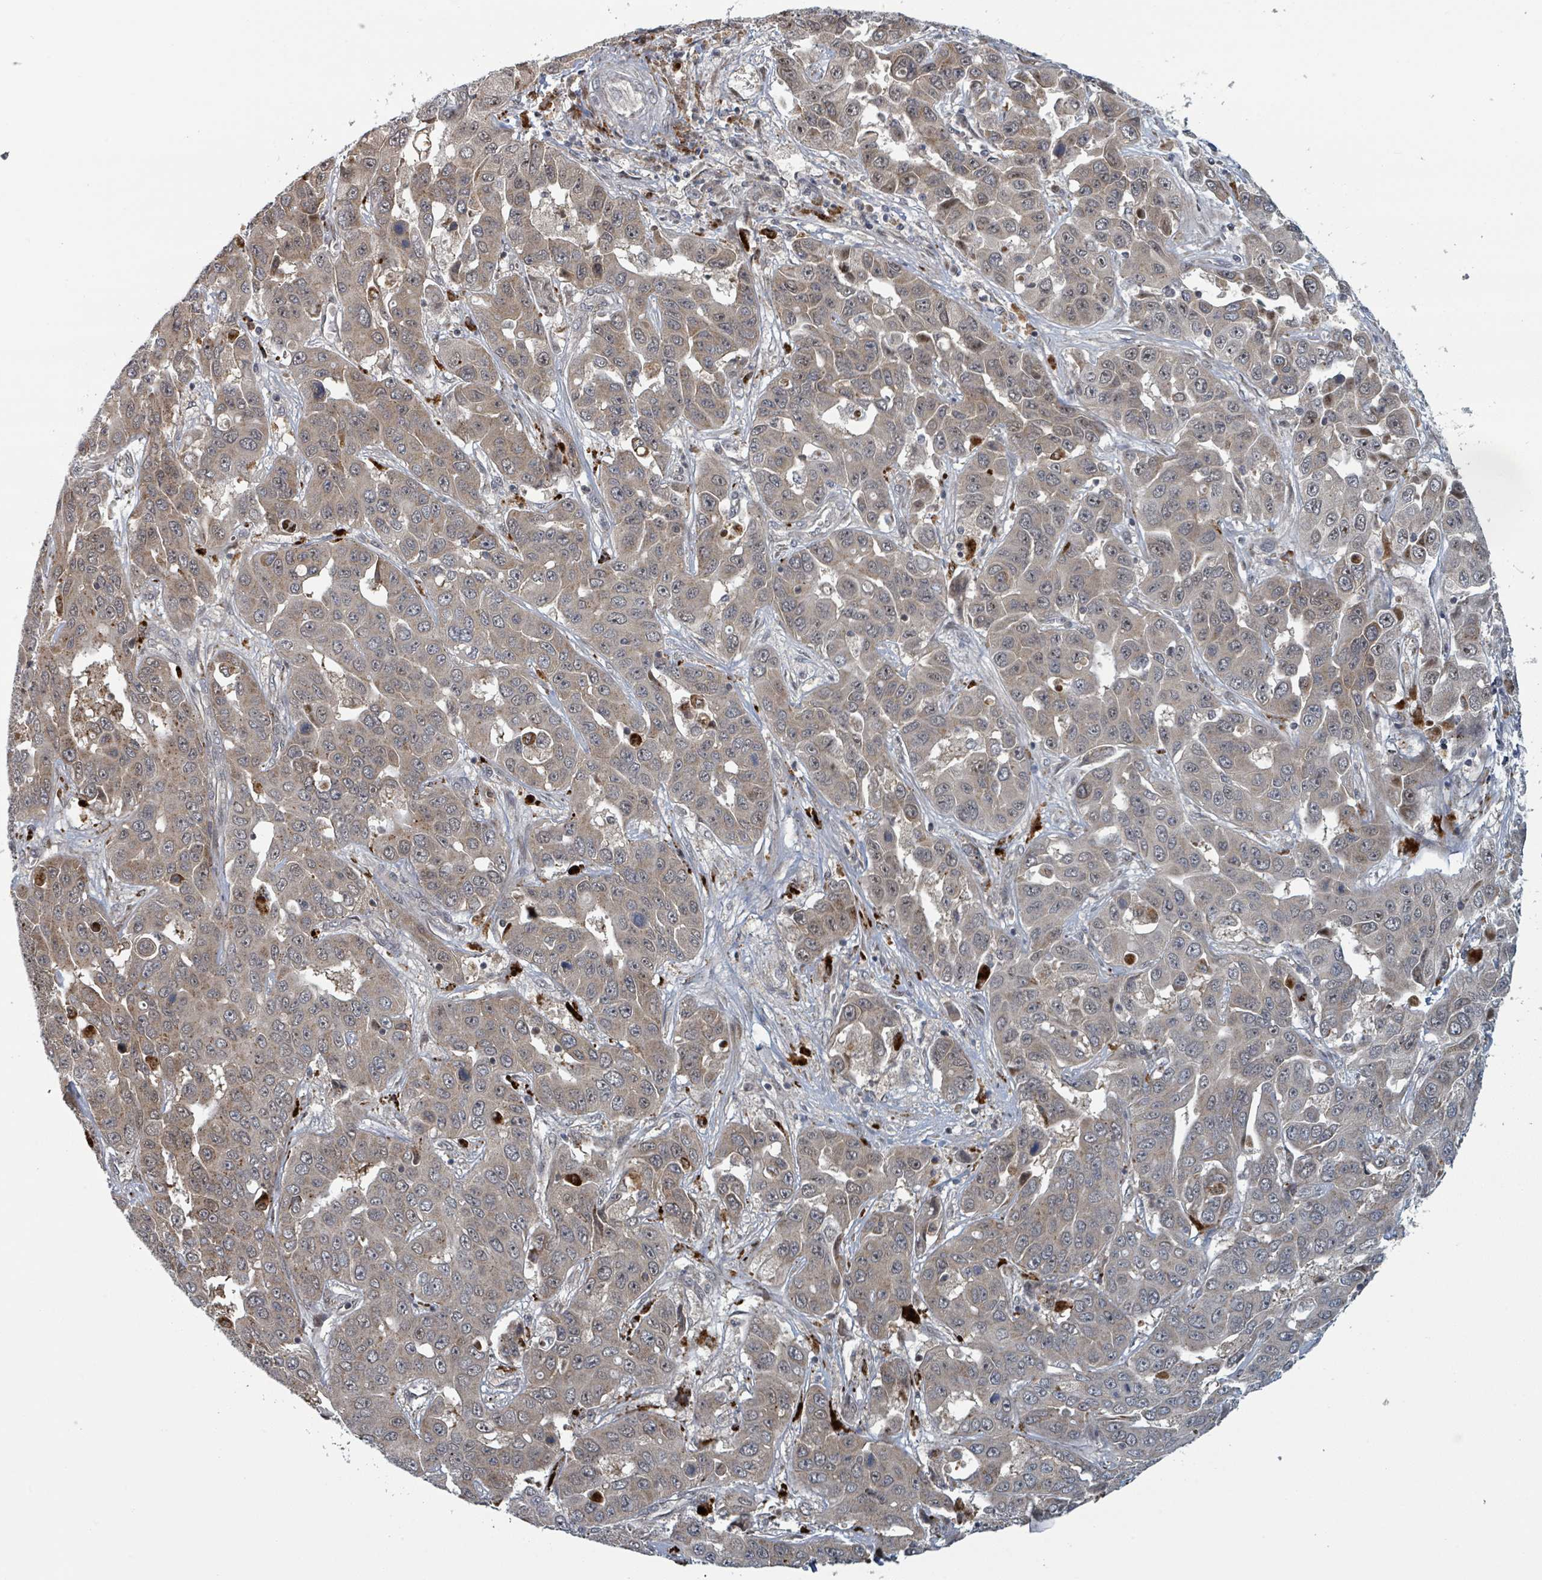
{"staining": {"intensity": "moderate", "quantity": "25%-75%", "location": "cytoplasmic/membranous,nuclear"}, "tissue": "liver cancer", "cell_type": "Tumor cells", "image_type": "cancer", "snomed": [{"axis": "morphology", "description": "Cholangiocarcinoma"}, {"axis": "topography", "description": "Liver"}], "caption": "Tumor cells demonstrate medium levels of moderate cytoplasmic/membranous and nuclear staining in approximately 25%-75% of cells in cholangiocarcinoma (liver).", "gene": "GTF3C1", "patient": {"sex": "female", "age": 52}}